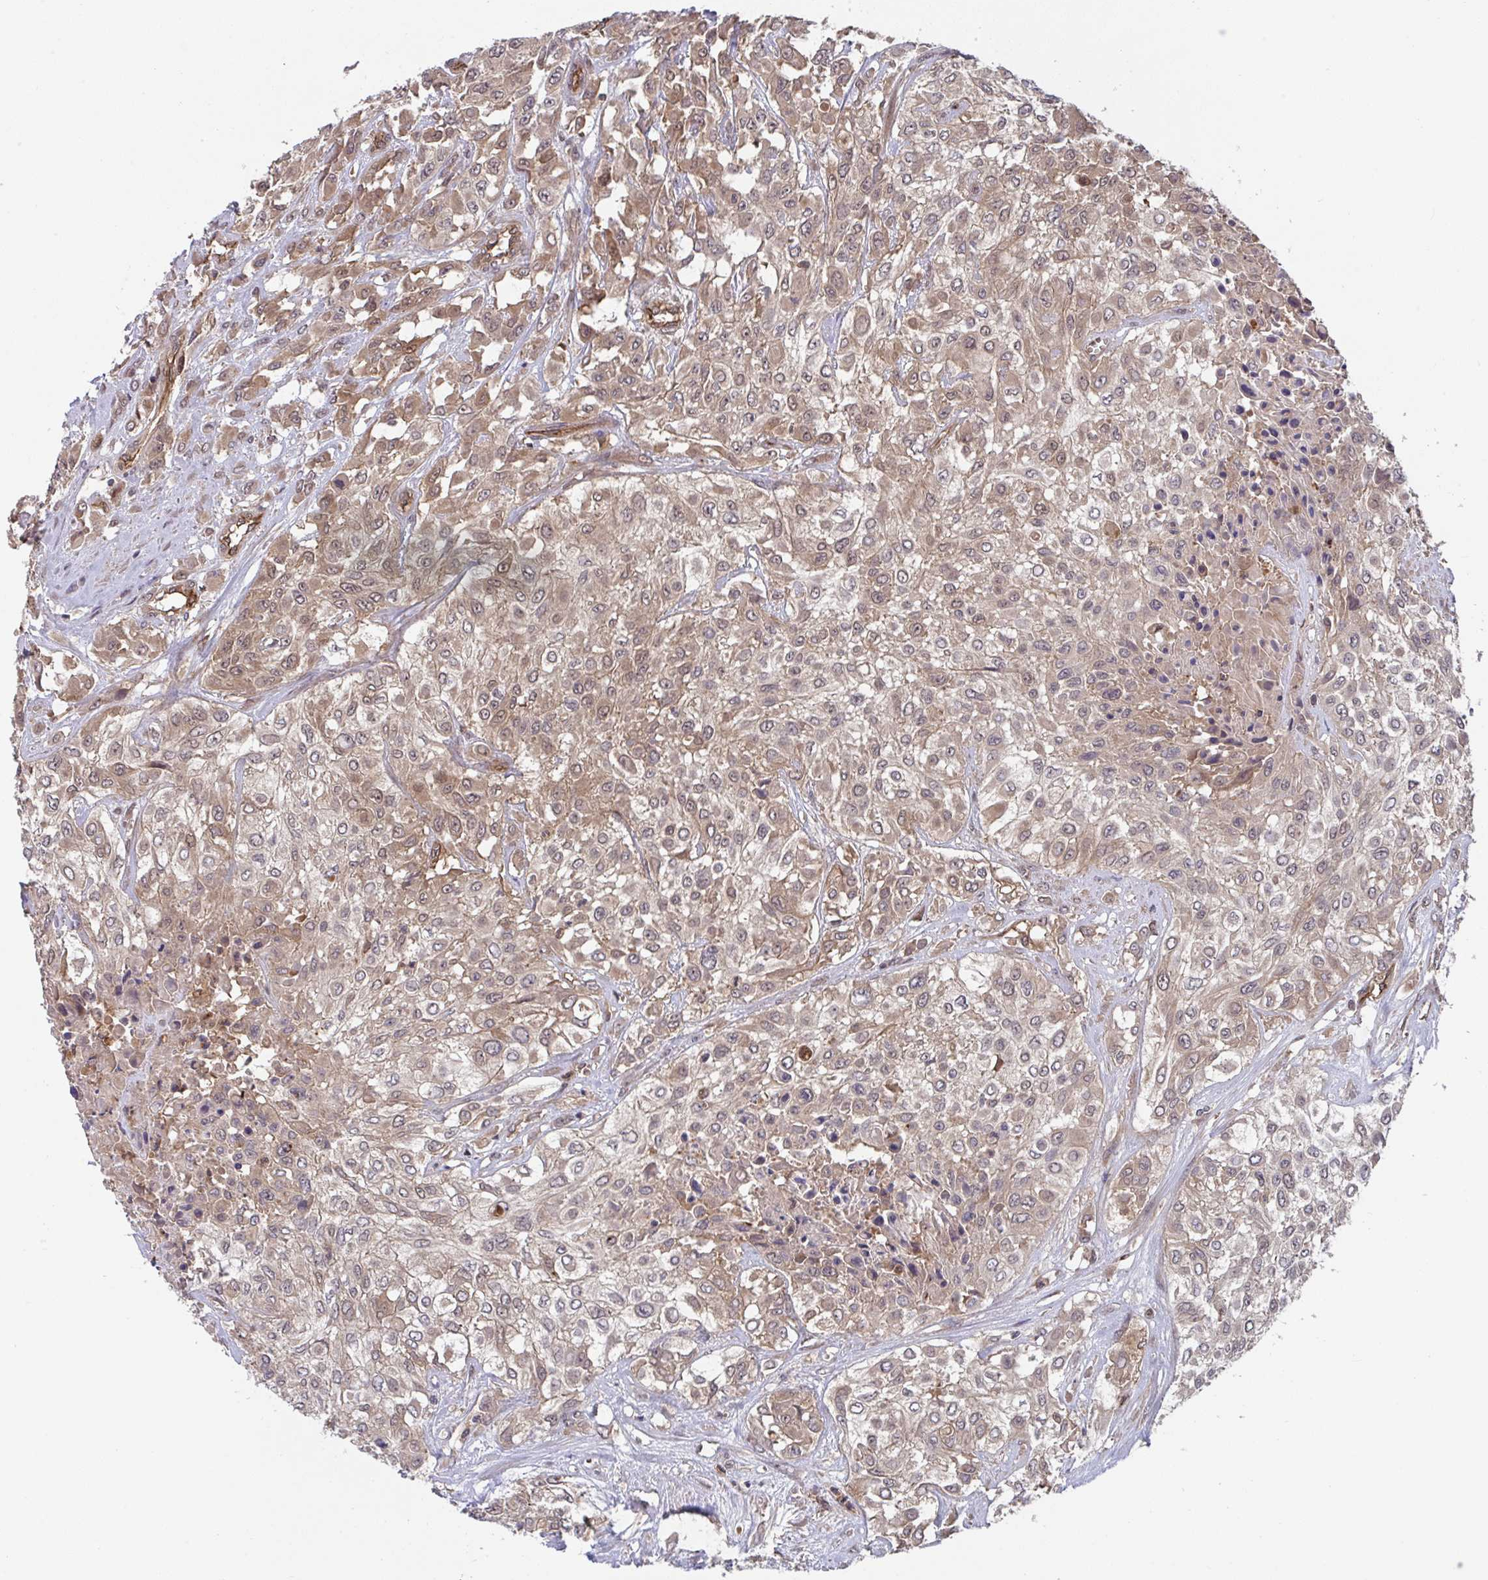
{"staining": {"intensity": "weak", "quantity": ">75%", "location": "cytoplasmic/membranous,nuclear"}, "tissue": "urothelial cancer", "cell_type": "Tumor cells", "image_type": "cancer", "snomed": [{"axis": "morphology", "description": "Urothelial carcinoma, High grade"}, {"axis": "topography", "description": "Urinary bladder"}], "caption": "The histopathology image reveals staining of urothelial carcinoma (high-grade), revealing weak cytoplasmic/membranous and nuclear protein staining (brown color) within tumor cells.", "gene": "TIGAR", "patient": {"sex": "male", "age": 57}}